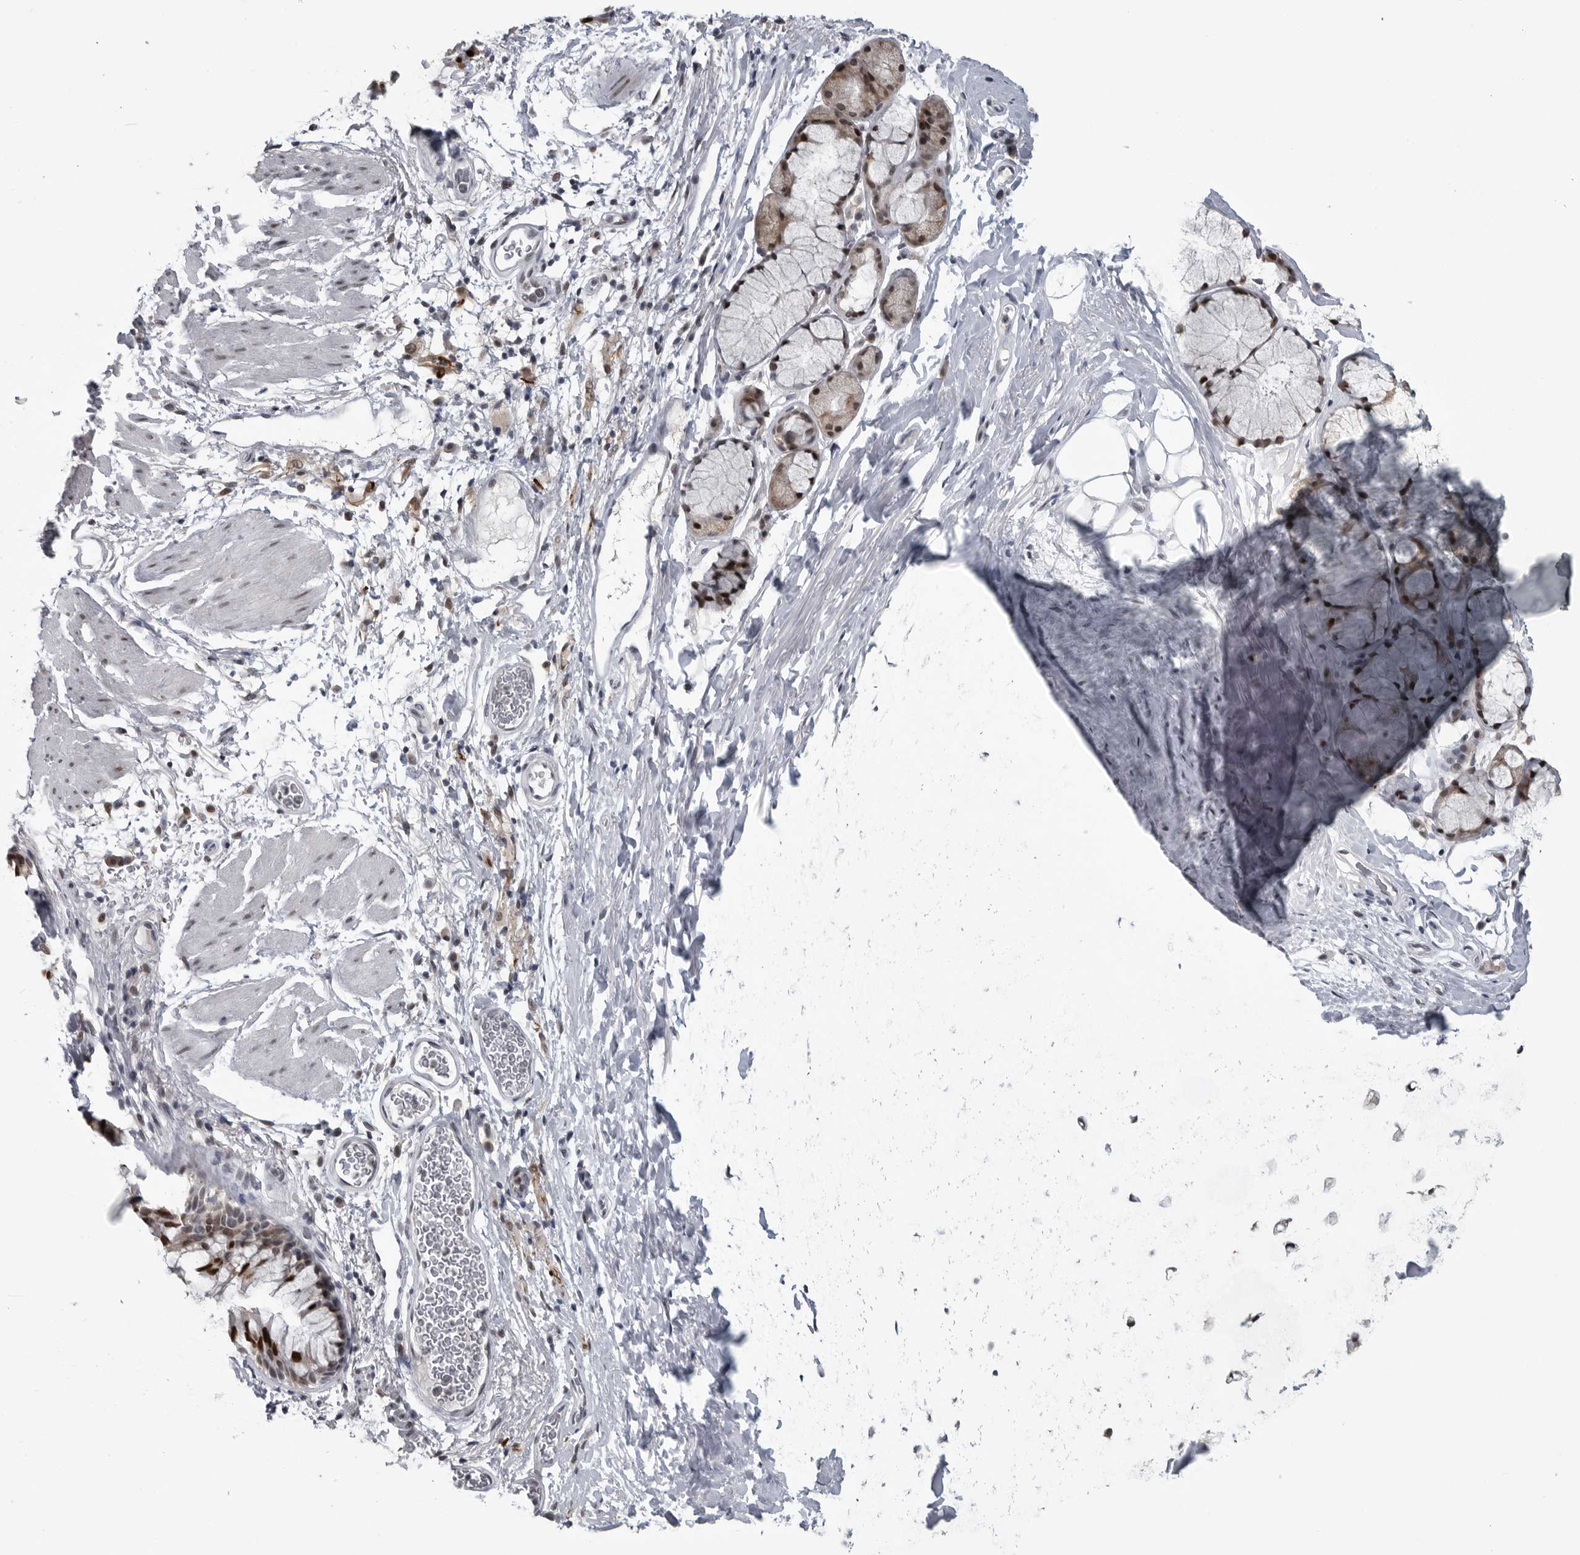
{"staining": {"intensity": "strong", "quantity": ">75%", "location": "nuclear"}, "tissue": "bronchus", "cell_type": "Respiratory epithelial cells", "image_type": "normal", "snomed": [{"axis": "morphology", "description": "Normal tissue, NOS"}, {"axis": "topography", "description": "Cartilage tissue"}, {"axis": "topography", "description": "Bronchus"}], "caption": "Immunohistochemistry micrograph of unremarkable bronchus: human bronchus stained using immunohistochemistry (IHC) demonstrates high levels of strong protein expression localized specifically in the nuclear of respiratory epithelial cells, appearing as a nuclear brown color.", "gene": "C8orf58", "patient": {"sex": "female", "age": 53}}